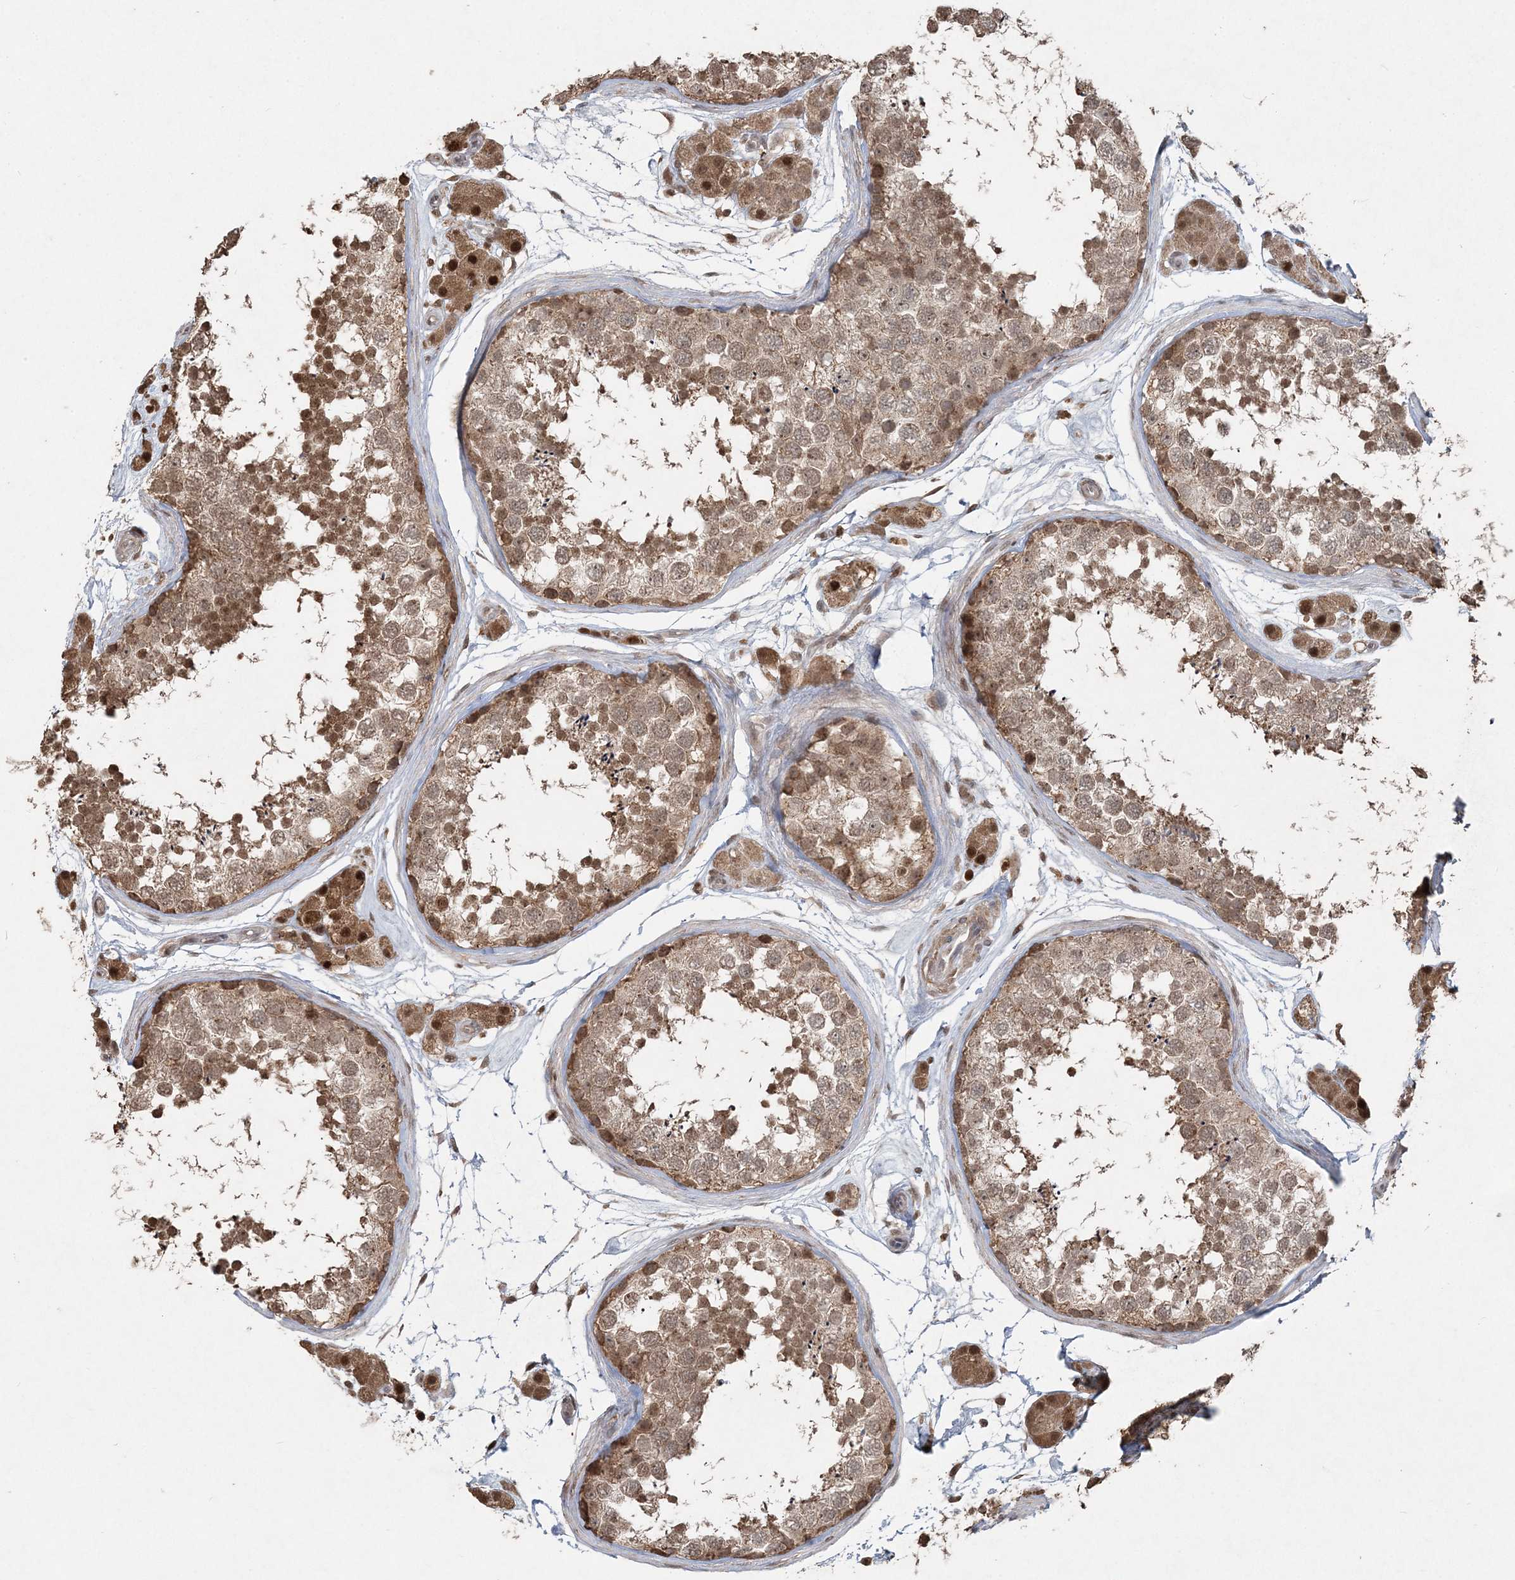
{"staining": {"intensity": "moderate", "quantity": ">75%", "location": "cytoplasmic/membranous,nuclear"}, "tissue": "testis", "cell_type": "Cells in seminiferous ducts", "image_type": "normal", "snomed": [{"axis": "morphology", "description": "Normal tissue, NOS"}, {"axis": "topography", "description": "Testis"}], "caption": "A medium amount of moderate cytoplasmic/membranous,nuclear expression is appreciated in approximately >75% of cells in seminiferous ducts in unremarkable testis. The staining is performed using DAB (3,3'-diaminobenzidine) brown chromogen to label protein expression. The nuclei are counter-stained blue using hematoxylin.", "gene": "SLU7", "patient": {"sex": "male", "age": 56}}